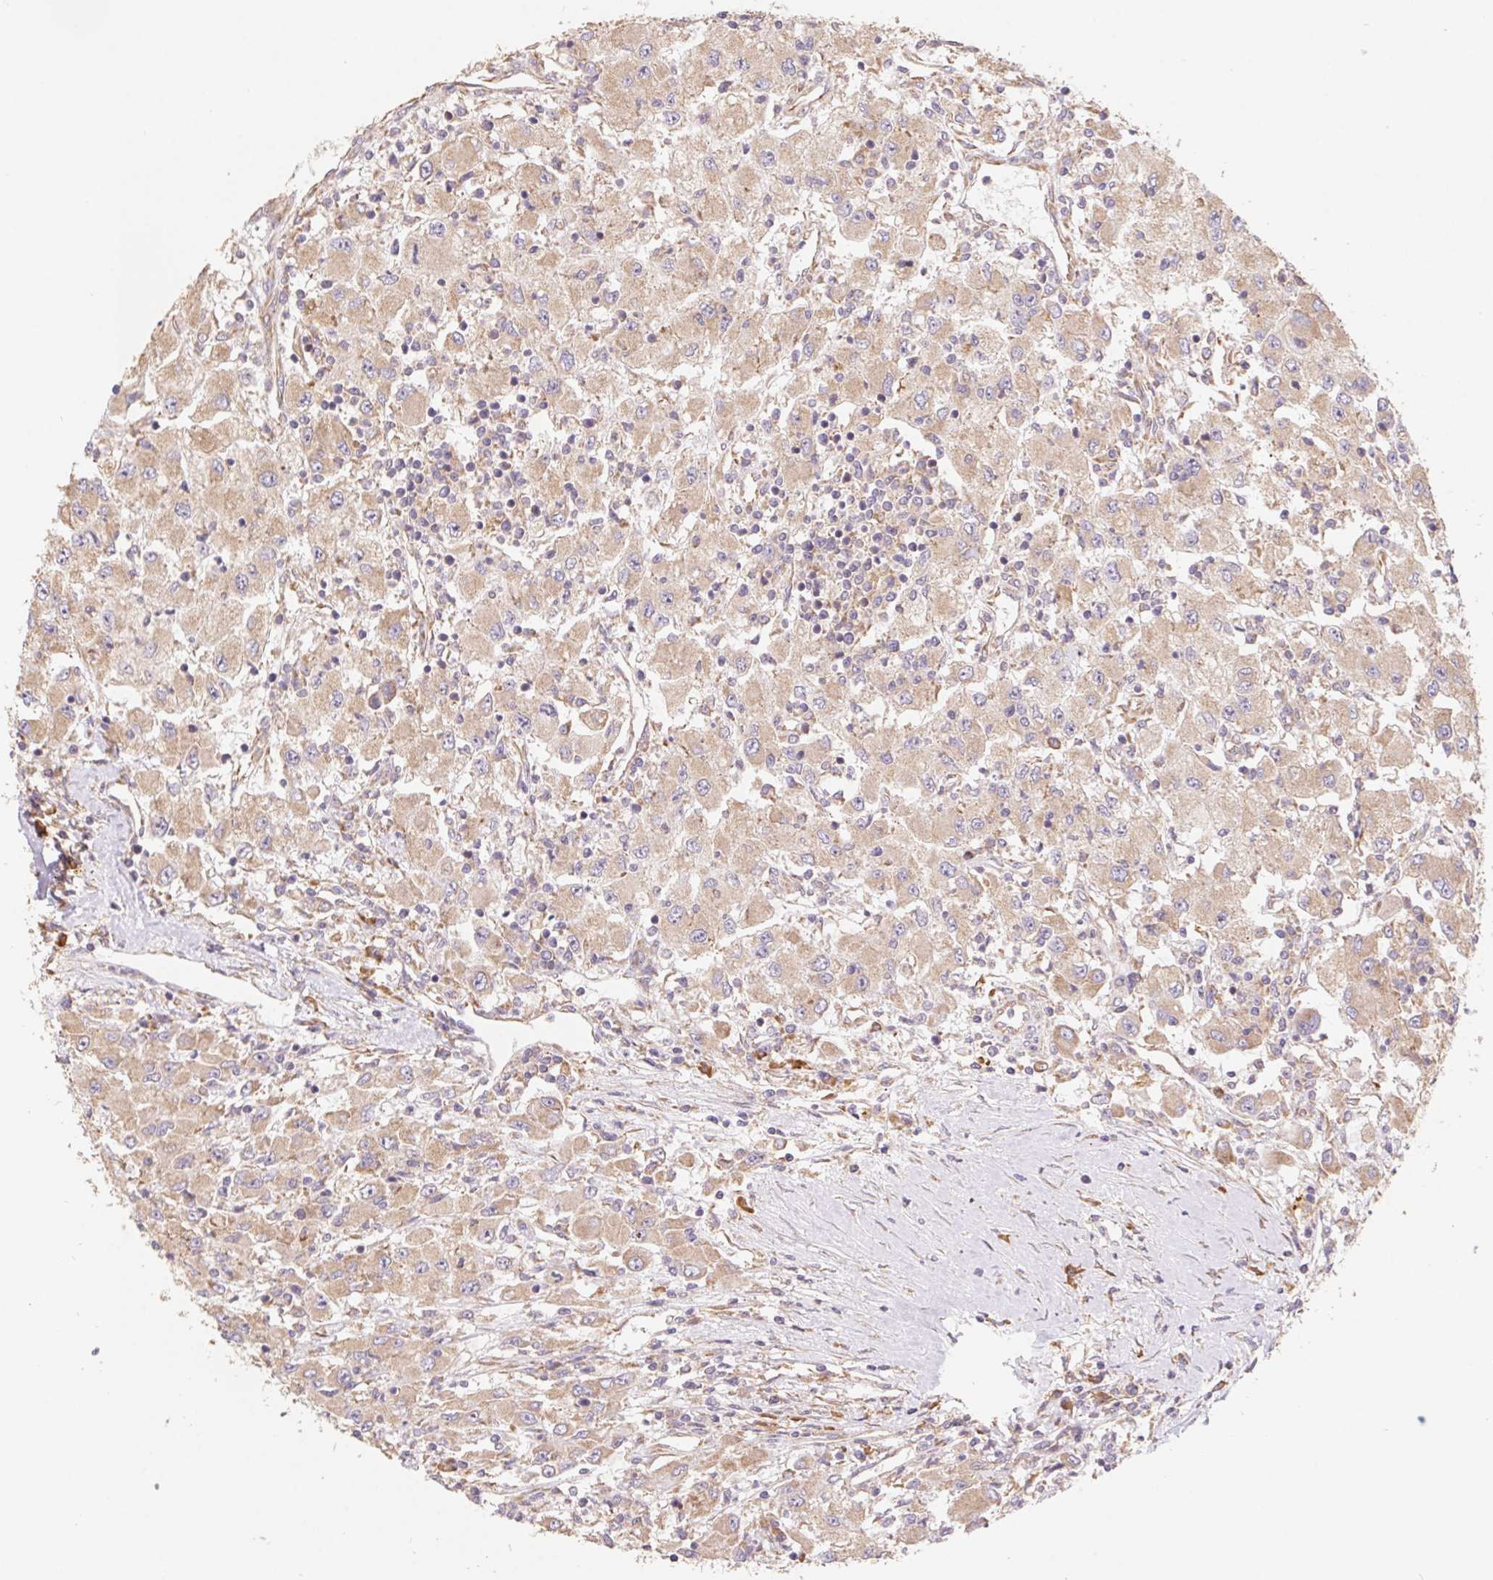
{"staining": {"intensity": "weak", "quantity": ">75%", "location": "cytoplasmic/membranous"}, "tissue": "renal cancer", "cell_type": "Tumor cells", "image_type": "cancer", "snomed": [{"axis": "morphology", "description": "Adenocarcinoma, NOS"}, {"axis": "topography", "description": "Kidney"}], "caption": "This micrograph displays adenocarcinoma (renal) stained with immunohistochemistry to label a protein in brown. The cytoplasmic/membranous of tumor cells show weak positivity for the protein. Nuclei are counter-stained blue.", "gene": "RPL27A", "patient": {"sex": "female", "age": 67}}